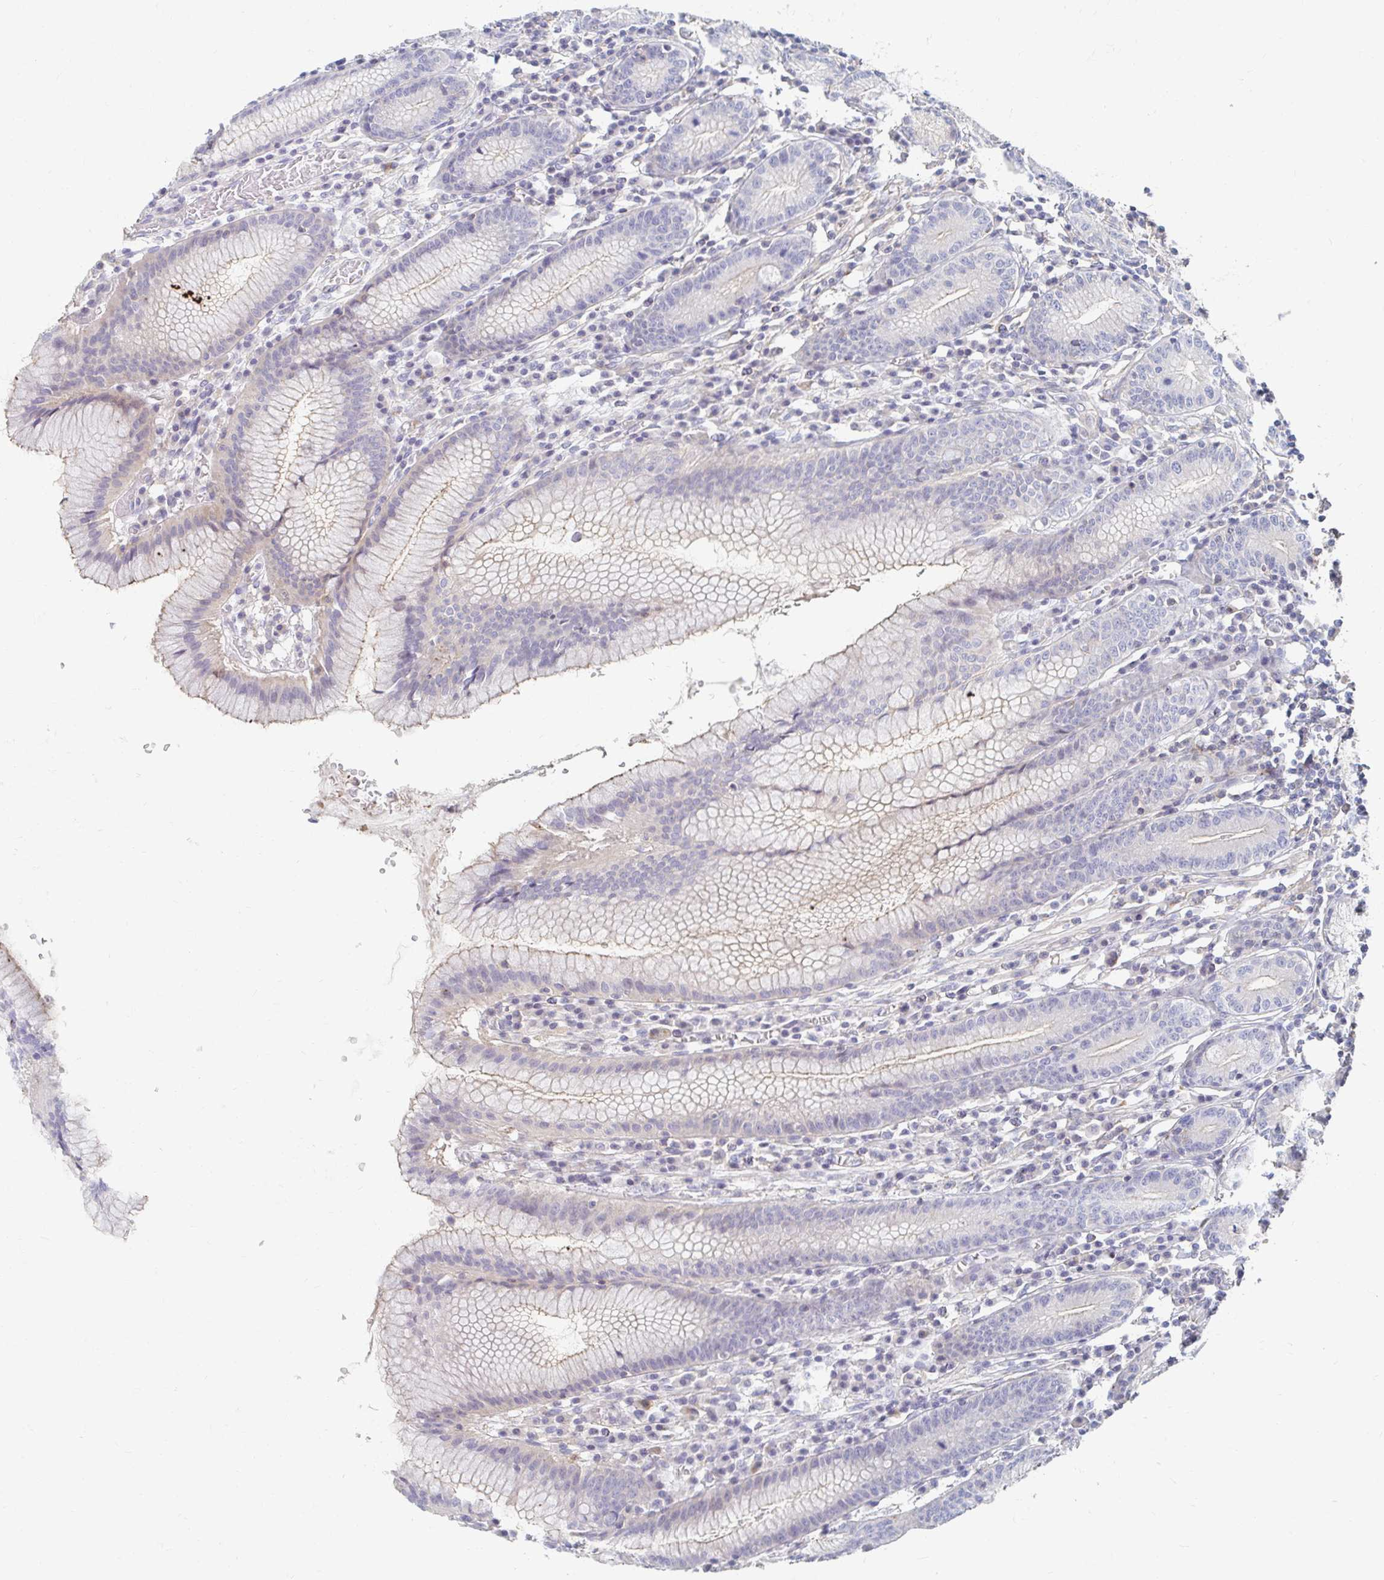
{"staining": {"intensity": "weak", "quantity": "<25%", "location": "cytoplasmic/membranous"}, "tissue": "stomach", "cell_type": "Glandular cells", "image_type": "normal", "snomed": [{"axis": "morphology", "description": "Normal tissue, NOS"}, {"axis": "topography", "description": "Stomach"}], "caption": "Immunohistochemistry micrograph of normal stomach: stomach stained with DAB reveals no significant protein staining in glandular cells.", "gene": "MYLK2", "patient": {"sex": "male", "age": 55}}